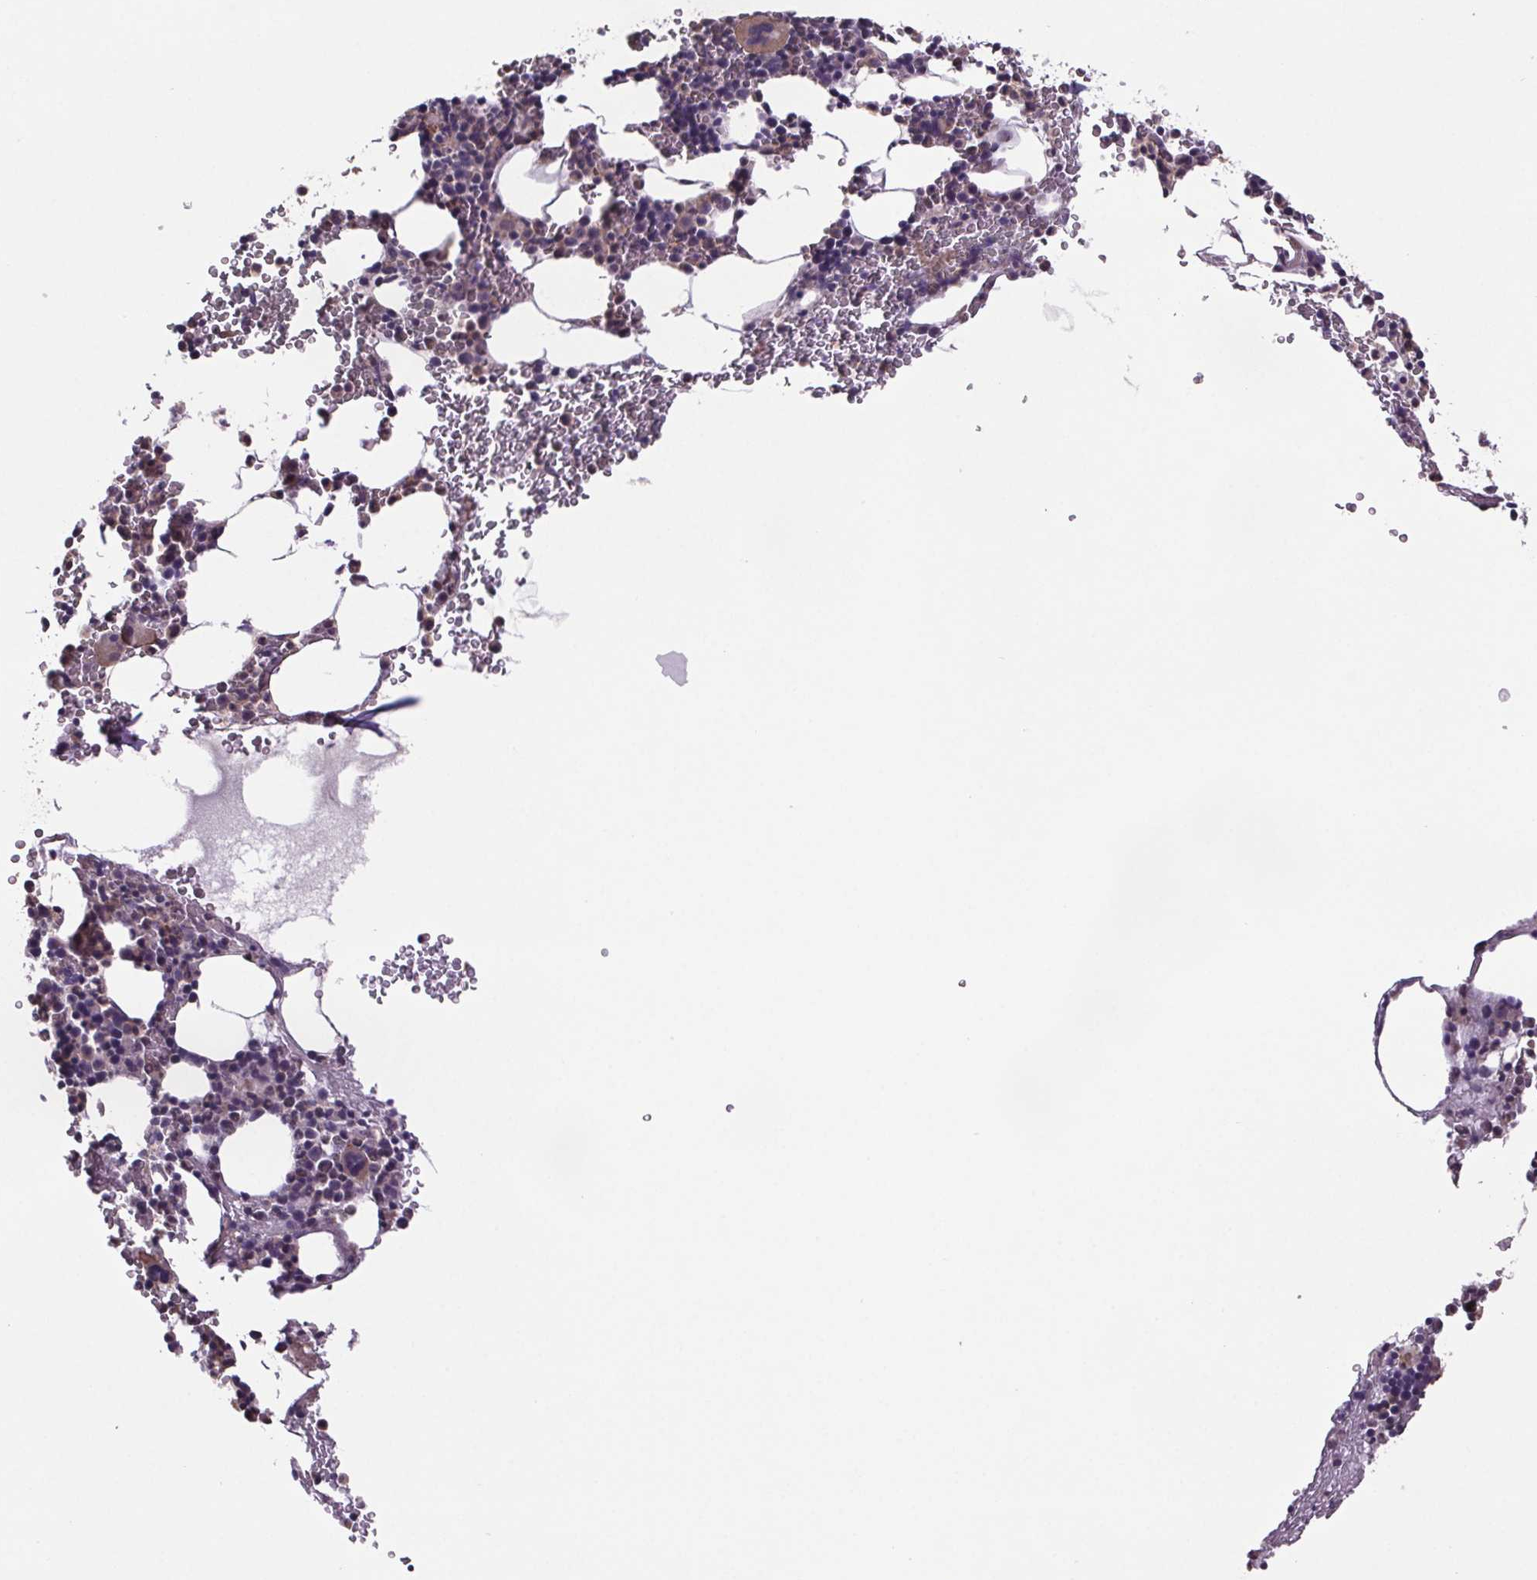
{"staining": {"intensity": "weak", "quantity": "<25%", "location": "cytoplasmic/membranous"}, "tissue": "bone marrow", "cell_type": "Hematopoietic cells", "image_type": "normal", "snomed": [{"axis": "morphology", "description": "Normal tissue, NOS"}, {"axis": "topography", "description": "Bone marrow"}], "caption": "There is no significant staining in hematopoietic cells of bone marrow. (Stains: DAB (3,3'-diaminobenzidine) IHC with hematoxylin counter stain, Microscopy: brightfield microscopy at high magnification).", "gene": "CLN3", "patient": {"sex": "male", "age": 82}}